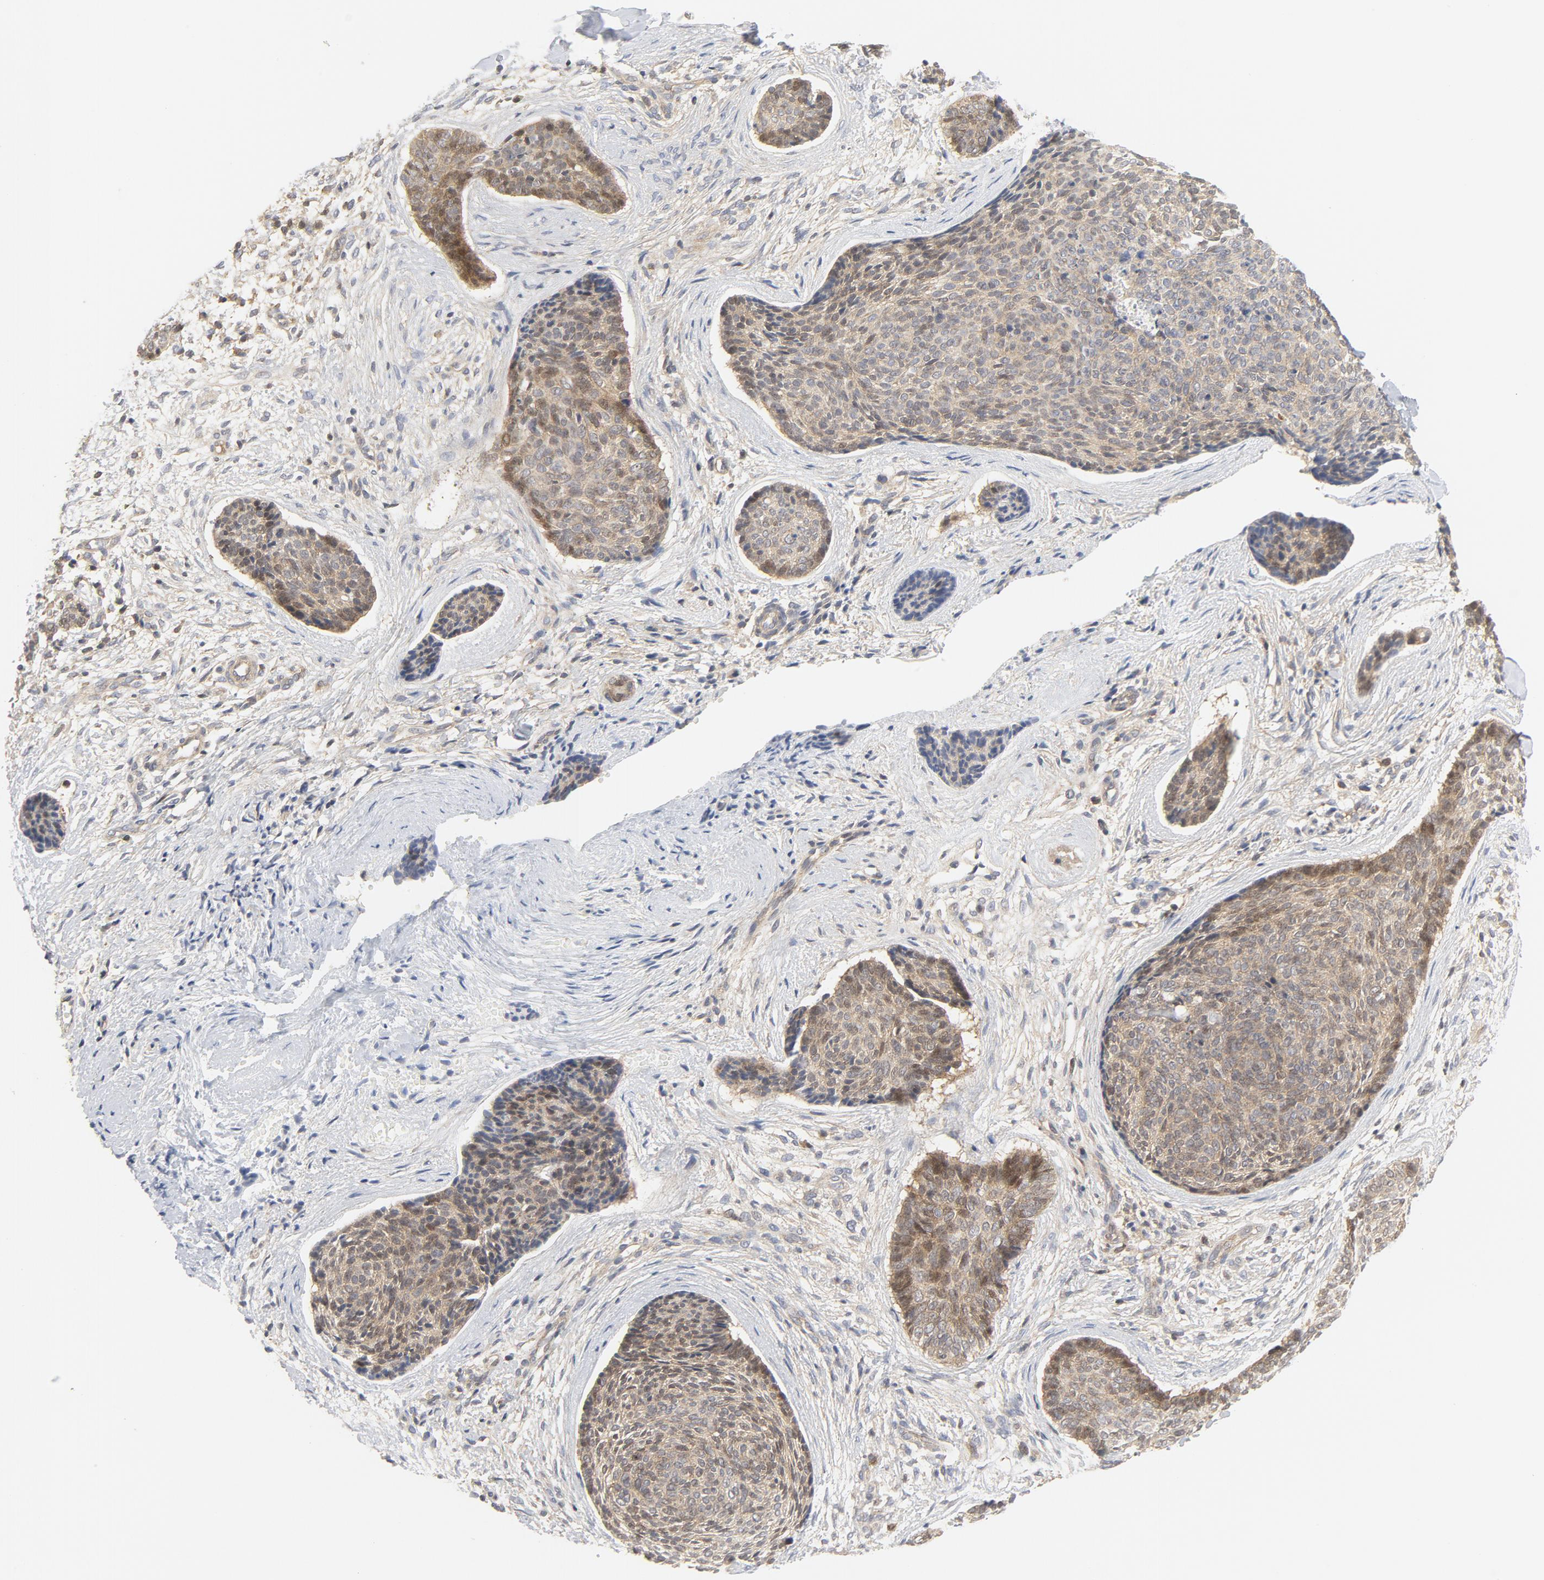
{"staining": {"intensity": "weak", "quantity": ">75%", "location": "cytoplasmic/membranous"}, "tissue": "skin cancer", "cell_type": "Tumor cells", "image_type": "cancer", "snomed": [{"axis": "morphology", "description": "Normal tissue, NOS"}, {"axis": "morphology", "description": "Basal cell carcinoma"}, {"axis": "topography", "description": "Skin"}], "caption": "Immunohistochemical staining of human basal cell carcinoma (skin) shows low levels of weak cytoplasmic/membranous protein staining in approximately >75% of tumor cells. (DAB (3,3'-diaminobenzidine) = brown stain, brightfield microscopy at high magnification).", "gene": "MAP2K7", "patient": {"sex": "female", "age": 57}}